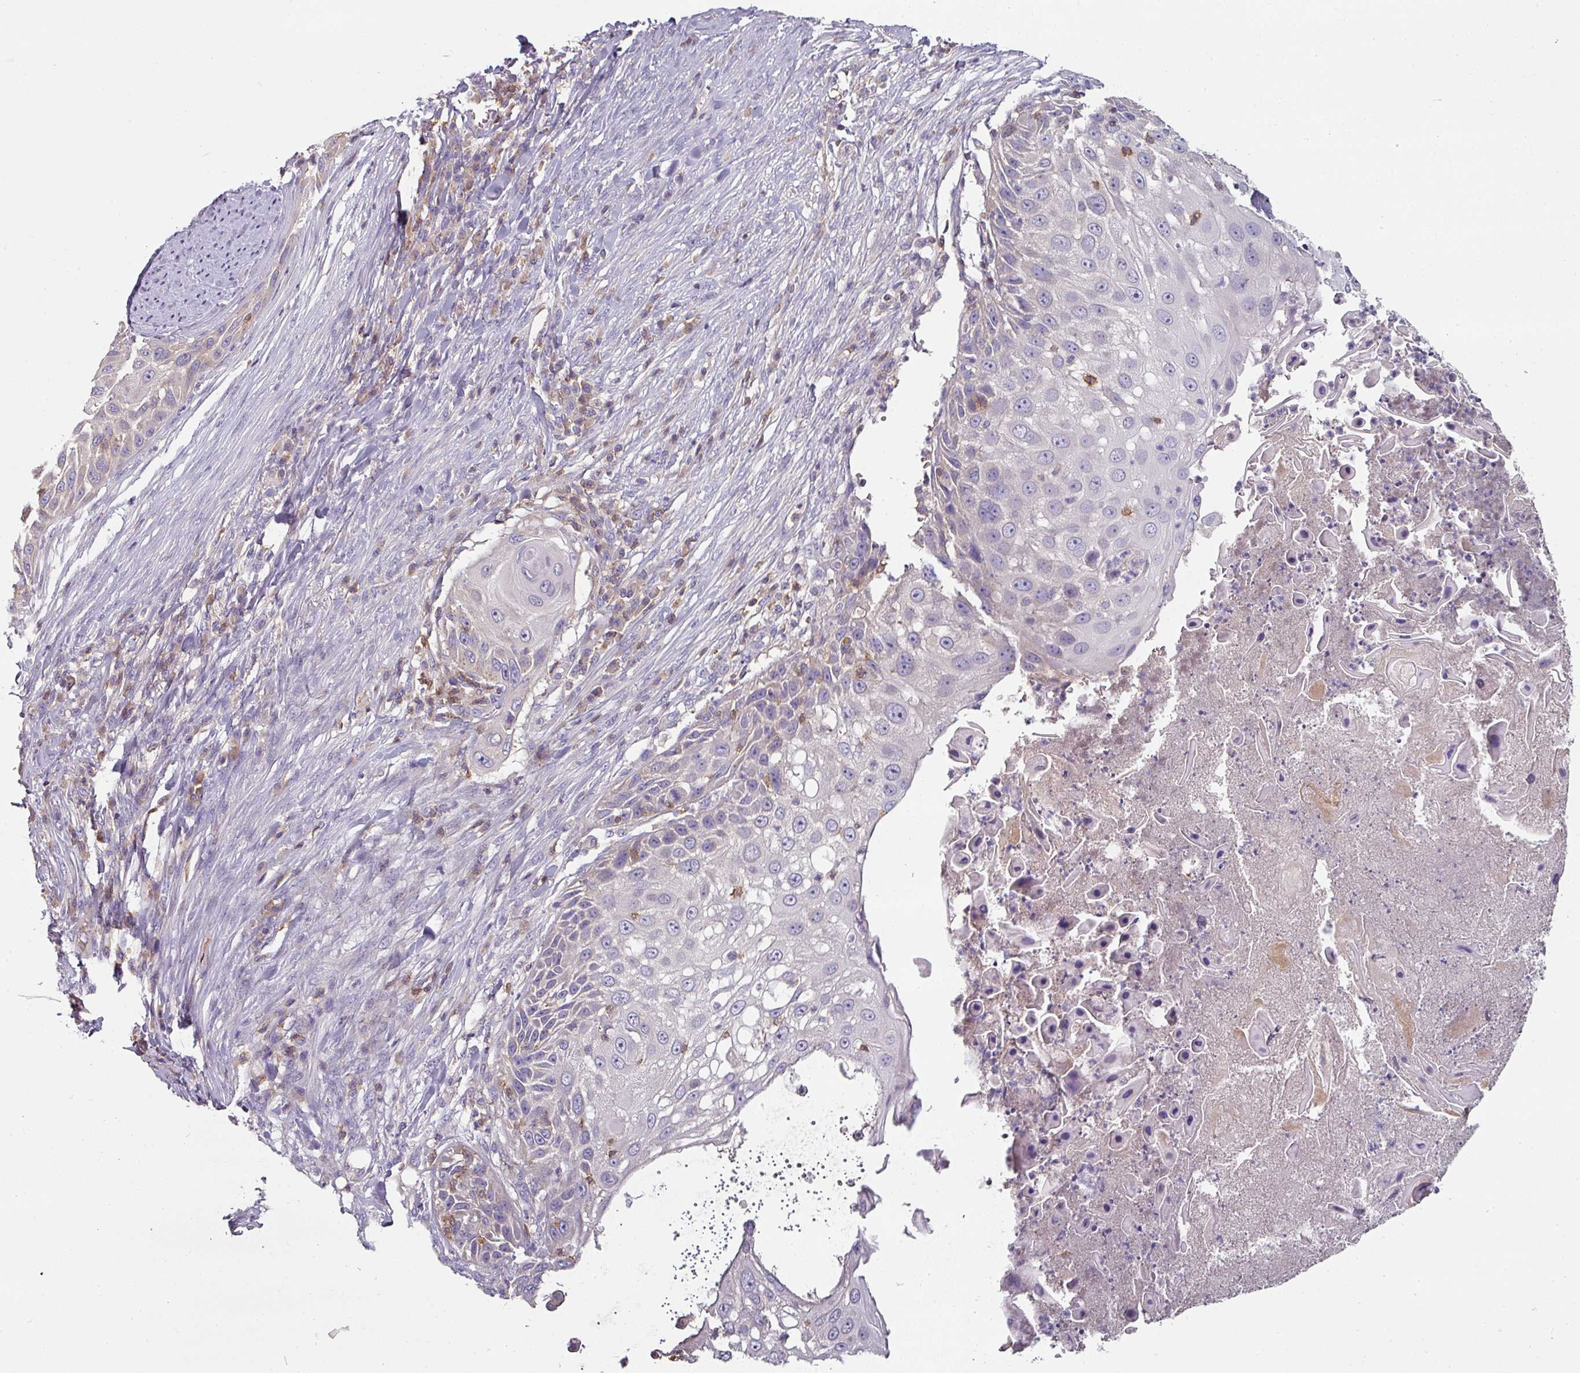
{"staining": {"intensity": "negative", "quantity": "none", "location": "none"}, "tissue": "skin cancer", "cell_type": "Tumor cells", "image_type": "cancer", "snomed": [{"axis": "morphology", "description": "Squamous cell carcinoma, NOS"}, {"axis": "topography", "description": "Skin"}], "caption": "Squamous cell carcinoma (skin) stained for a protein using immunohistochemistry (IHC) exhibits no positivity tumor cells.", "gene": "CD3G", "patient": {"sex": "female", "age": 44}}